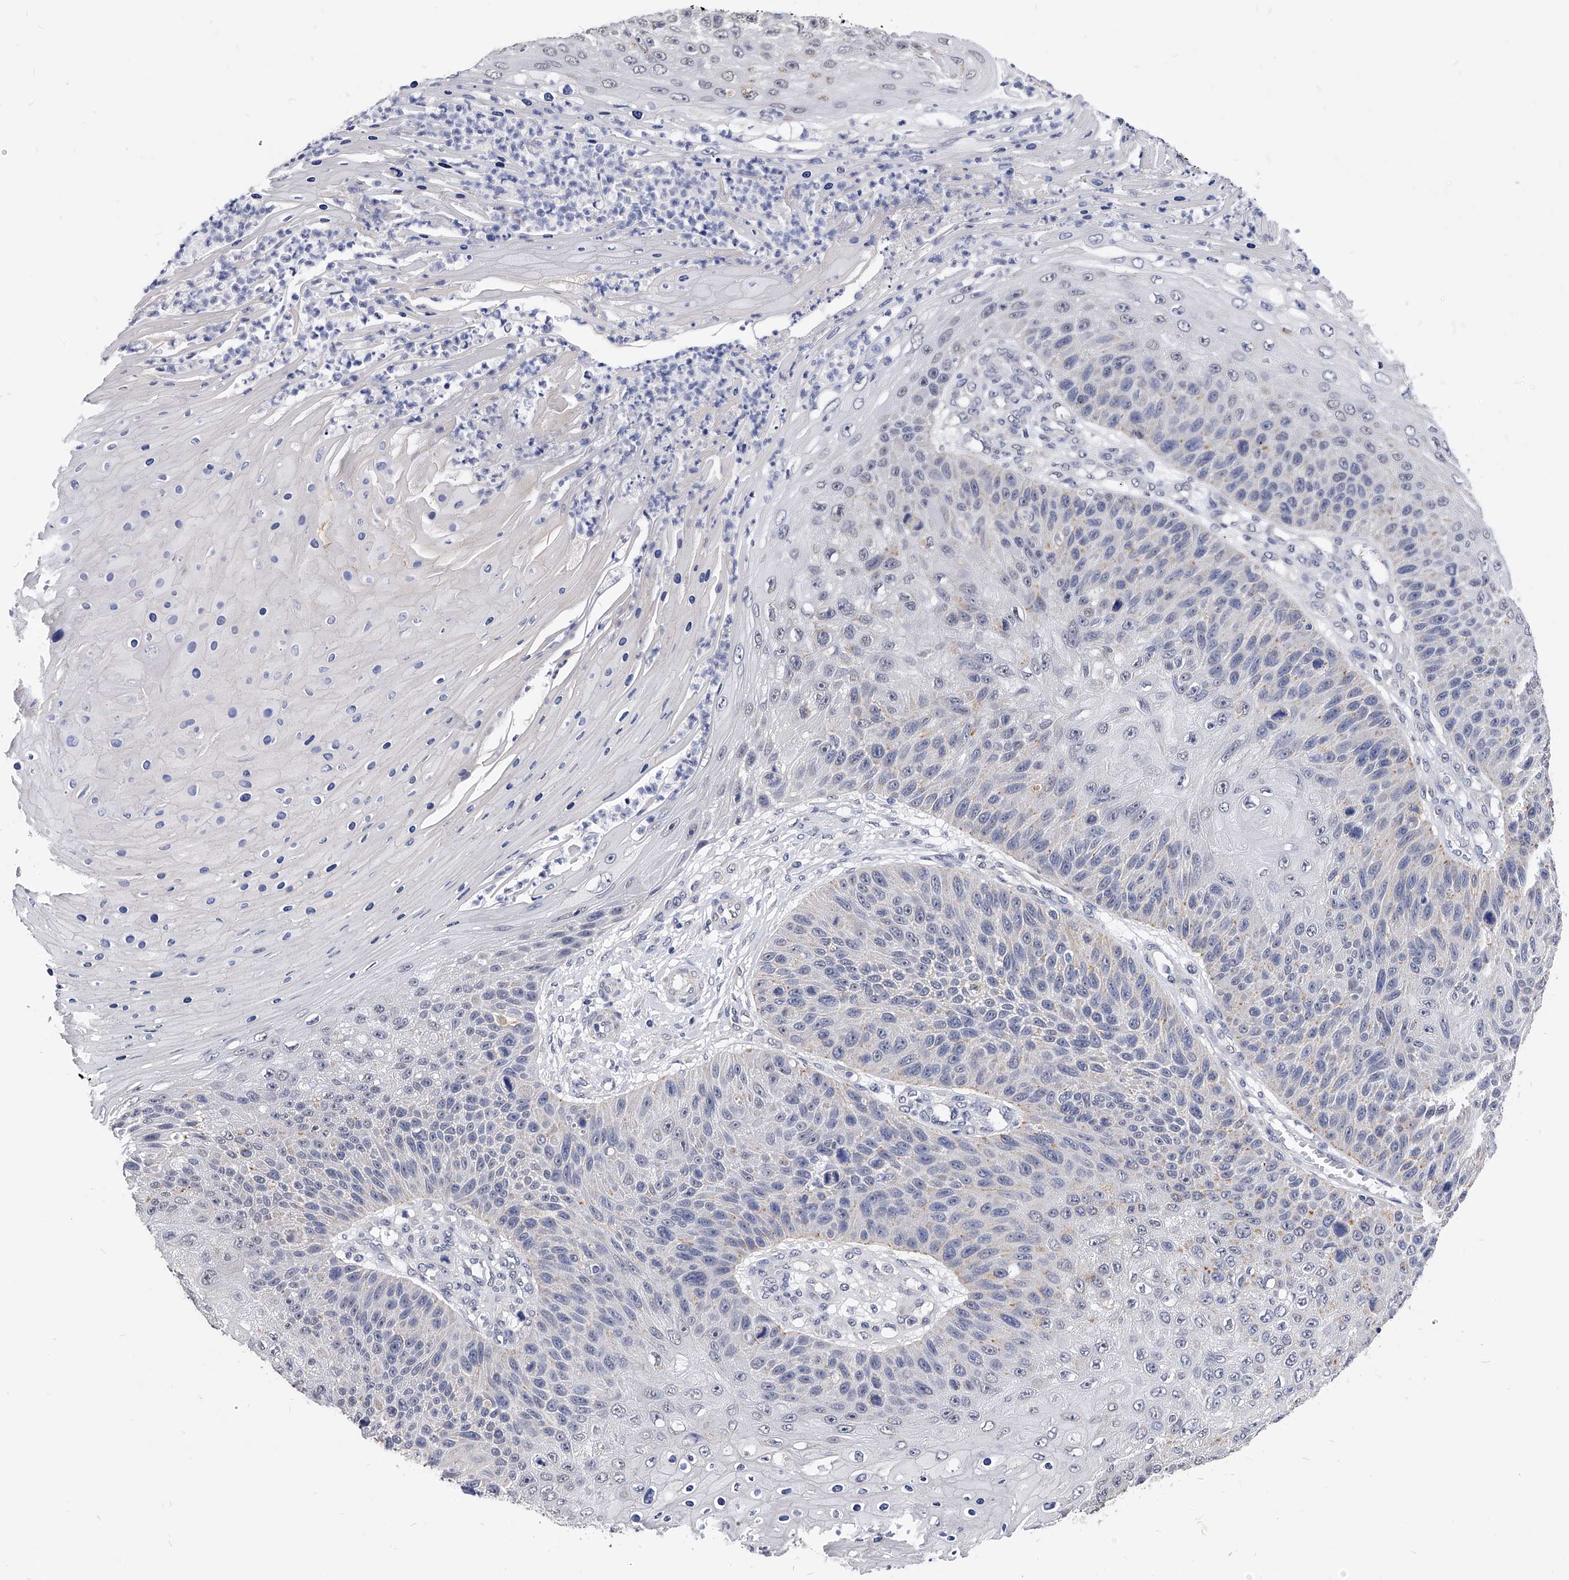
{"staining": {"intensity": "negative", "quantity": "none", "location": "none"}, "tissue": "skin cancer", "cell_type": "Tumor cells", "image_type": "cancer", "snomed": [{"axis": "morphology", "description": "Squamous cell carcinoma, NOS"}, {"axis": "topography", "description": "Skin"}], "caption": "Skin squamous cell carcinoma stained for a protein using immunohistochemistry shows no expression tumor cells.", "gene": "ZNF529", "patient": {"sex": "female", "age": 88}}